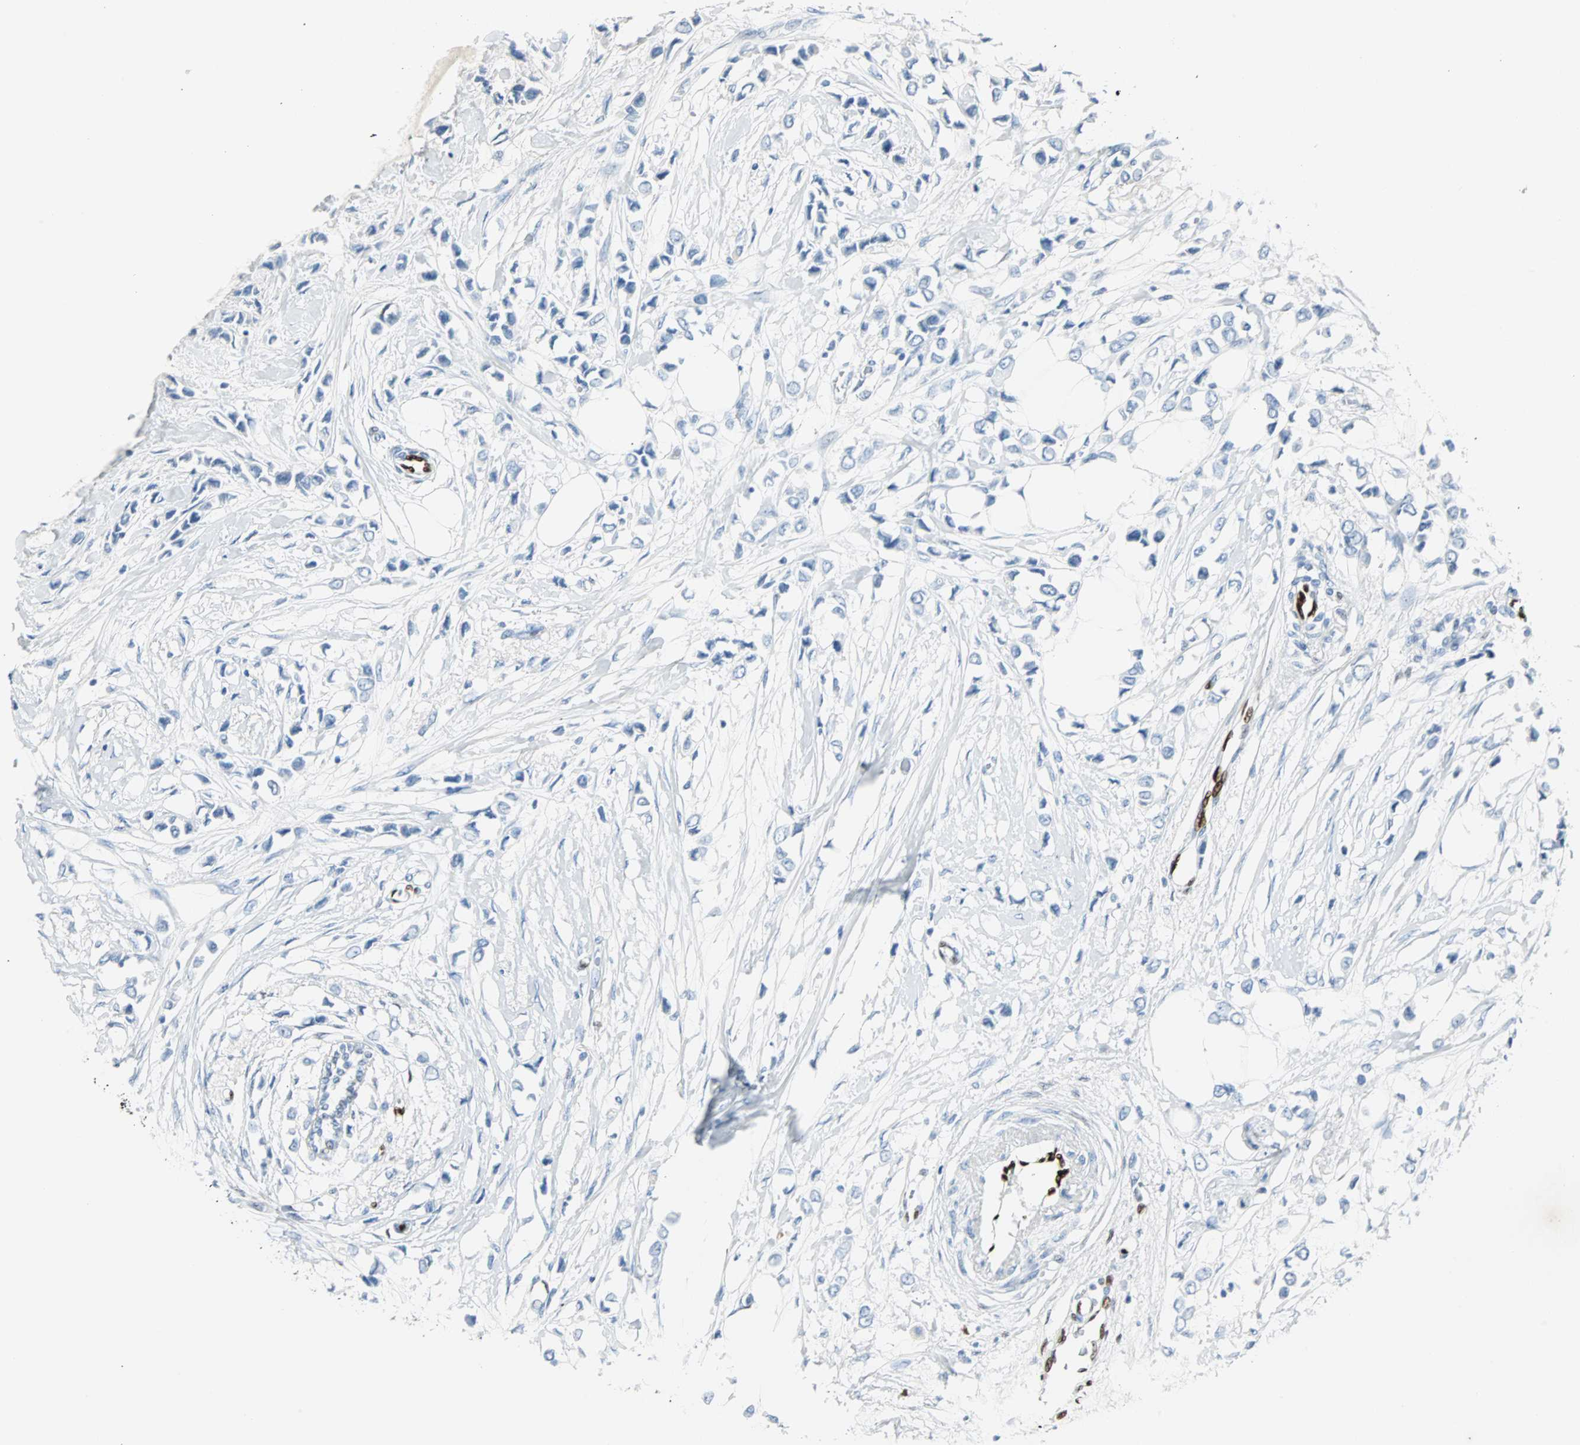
{"staining": {"intensity": "negative", "quantity": "none", "location": "none"}, "tissue": "breast cancer", "cell_type": "Tumor cells", "image_type": "cancer", "snomed": [{"axis": "morphology", "description": "Lobular carcinoma"}, {"axis": "topography", "description": "Breast"}], "caption": "Immunohistochemical staining of human lobular carcinoma (breast) reveals no significant positivity in tumor cells.", "gene": "IL33", "patient": {"sex": "female", "age": 51}}